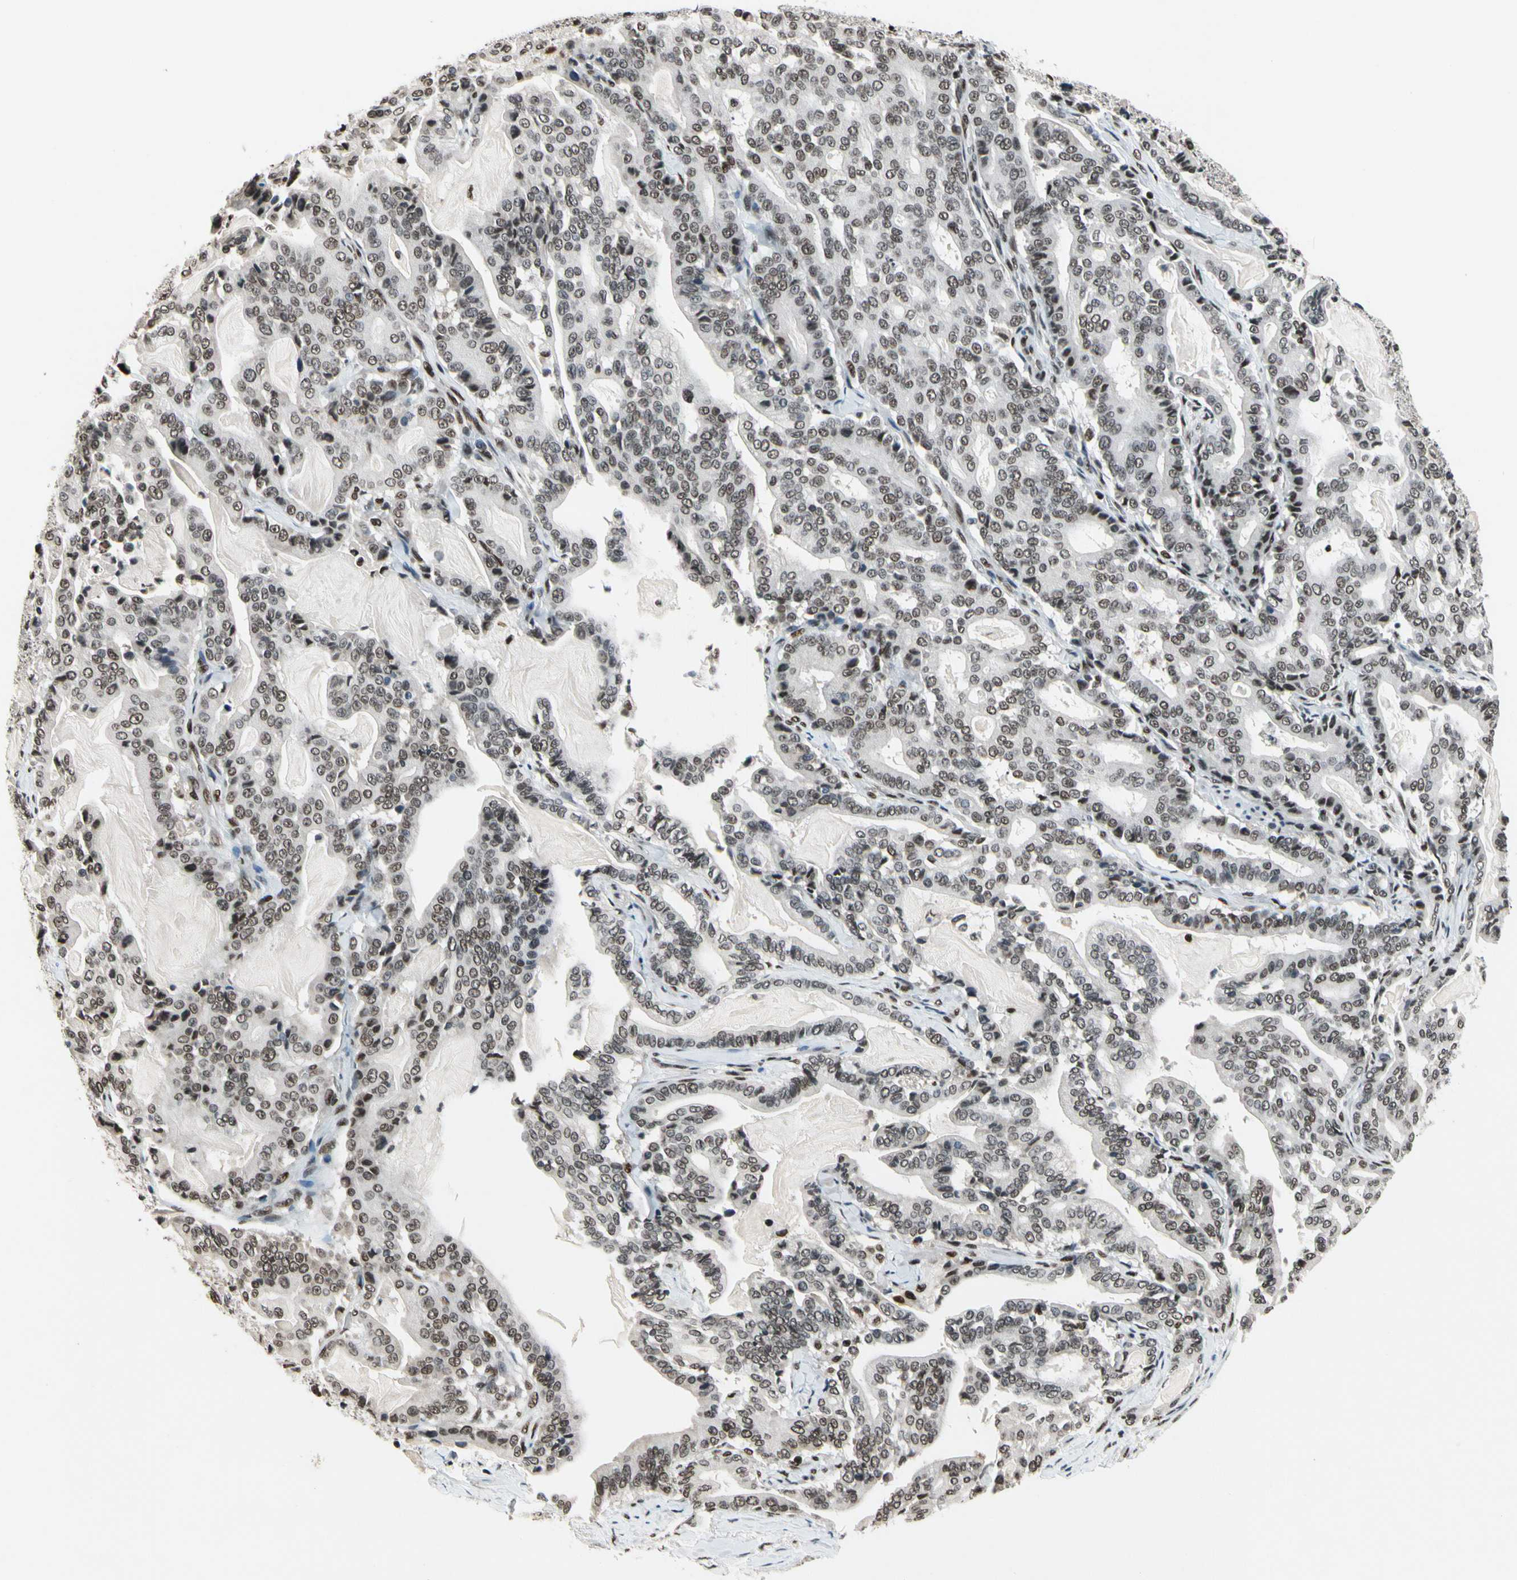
{"staining": {"intensity": "moderate", "quantity": ">75%", "location": "nuclear"}, "tissue": "pancreatic cancer", "cell_type": "Tumor cells", "image_type": "cancer", "snomed": [{"axis": "morphology", "description": "Adenocarcinoma, NOS"}, {"axis": "topography", "description": "Pancreas"}], "caption": "There is medium levels of moderate nuclear positivity in tumor cells of pancreatic cancer, as demonstrated by immunohistochemical staining (brown color).", "gene": "RECQL", "patient": {"sex": "male", "age": 63}}